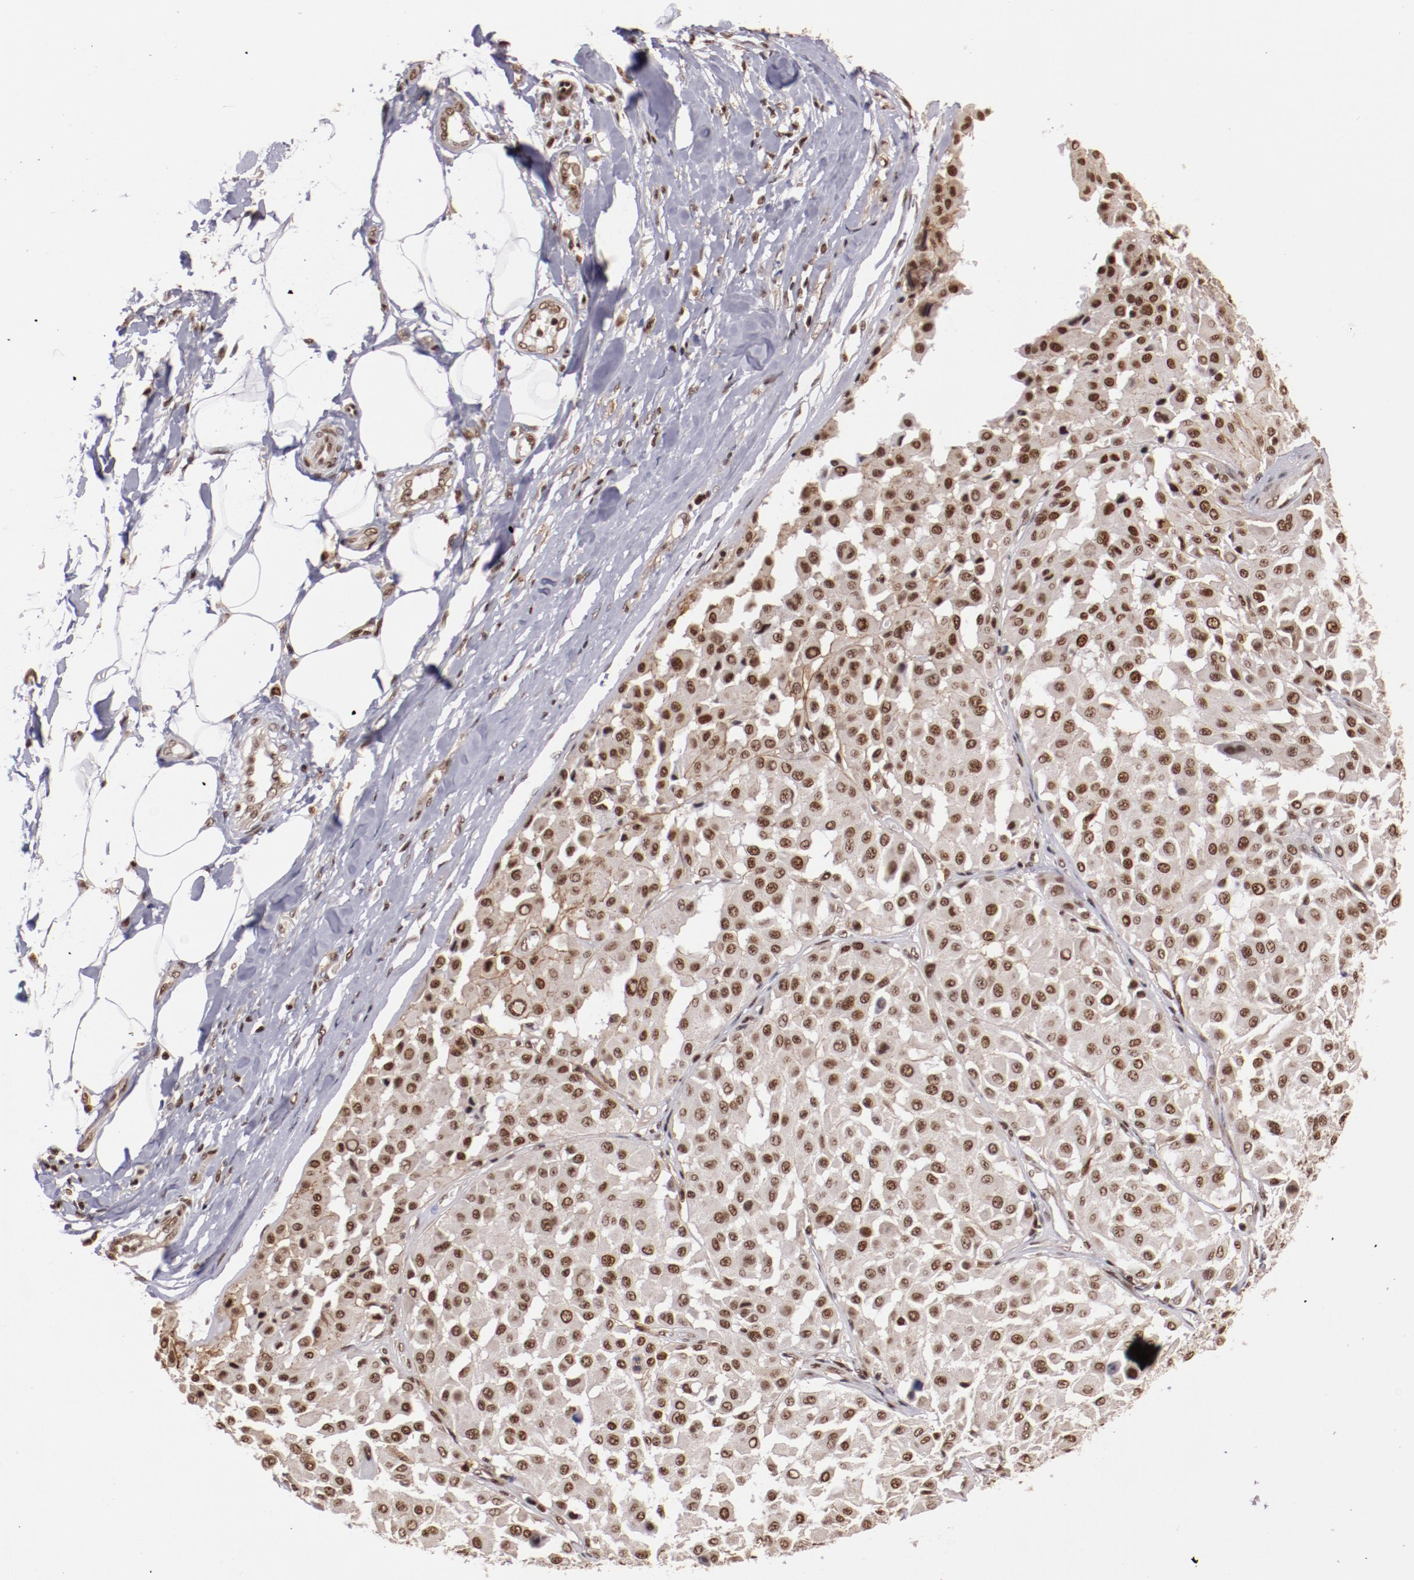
{"staining": {"intensity": "moderate", "quantity": ">75%", "location": "nuclear"}, "tissue": "melanoma", "cell_type": "Tumor cells", "image_type": "cancer", "snomed": [{"axis": "morphology", "description": "Malignant melanoma, Metastatic site"}, {"axis": "topography", "description": "Soft tissue"}], "caption": "A micrograph showing moderate nuclear positivity in approximately >75% of tumor cells in melanoma, as visualized by brown immunohistochemical staining.", "gene": "STAG2", "patient": {"sex": "male", "age": 41}}